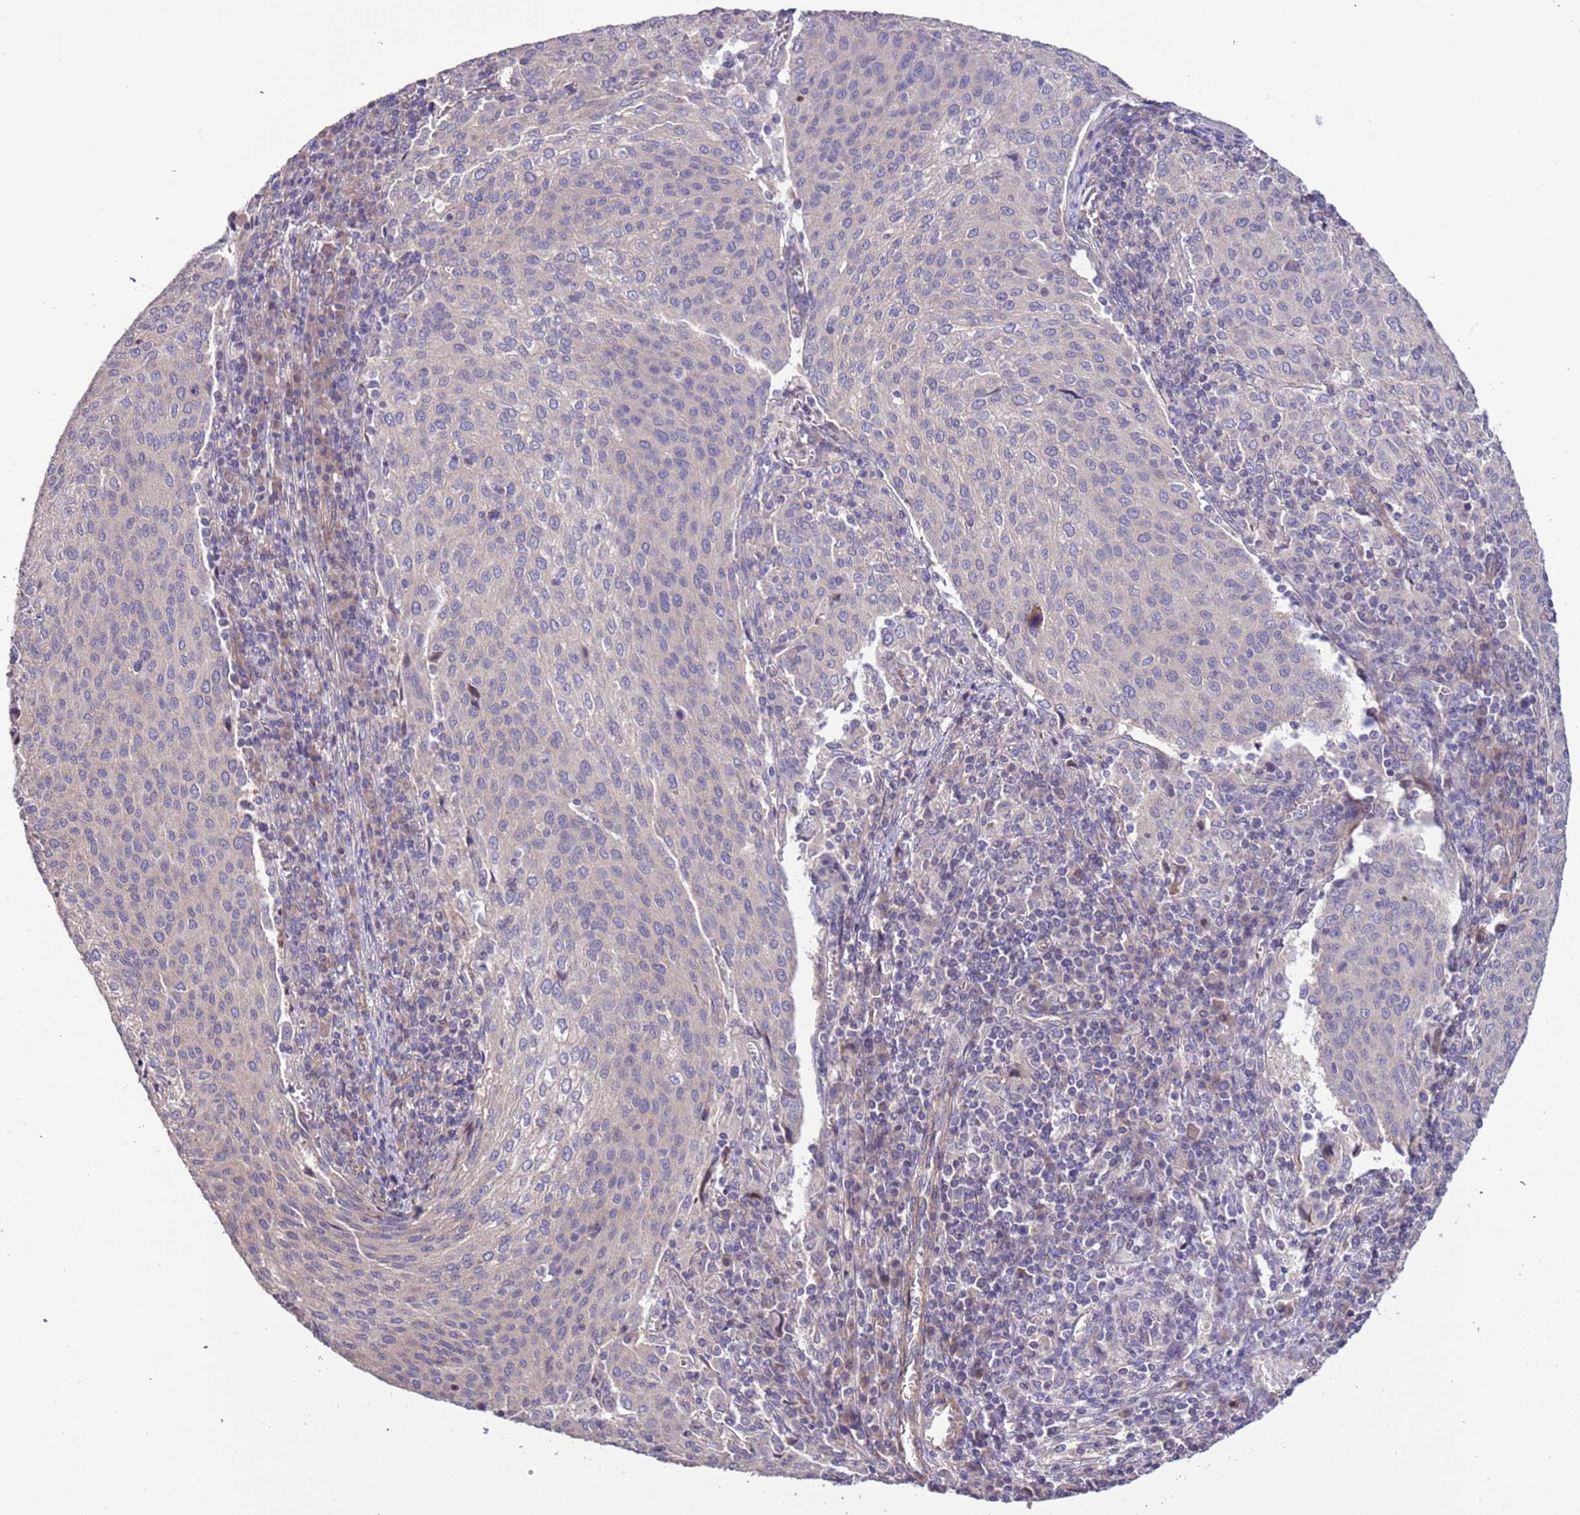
{"staining": {"intensity": "negative", "quantity": "none", "location": "none"}, "tissue": "cervical cancer", "cell_type": "Tumor cells", "image_type": "cancer", "snomed": [{"axis": "morphology", "description": "Squamous cell carcinoma, NOS"}, {"axis": "topography", "description": "Cervix"}], "caption": "Image shows no protein staining in tumor cells of cervical cancer tissue.", "gene": "LAMB4", "patient": {"sex": "female", "age": 46}}